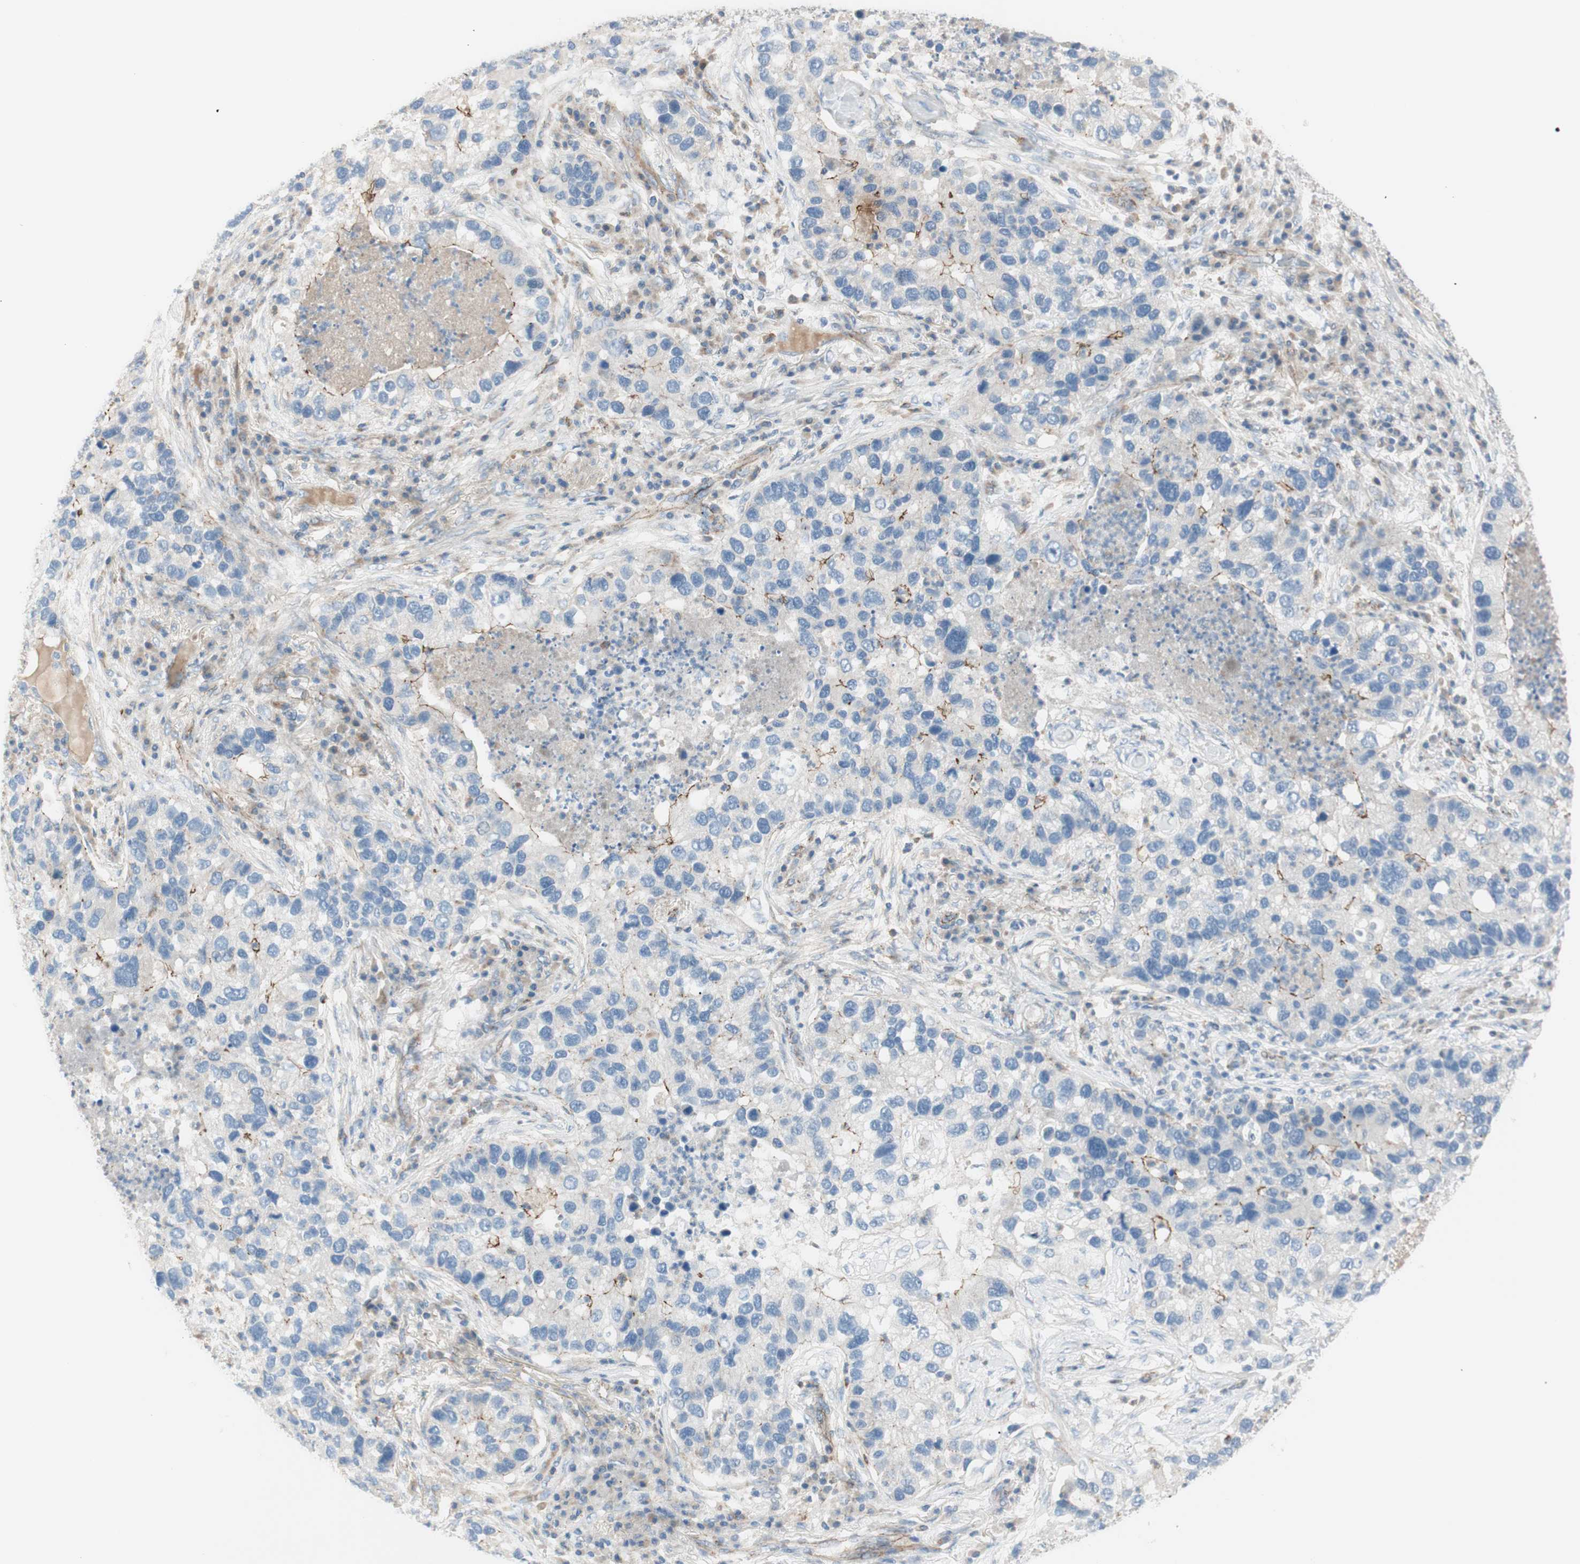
{"staining": {"intensity": "negative", "quantity": "none", "location": "none"}, "tissue": "lung cancer", "cell_type": "Tumor cells", "image_type": "cancer", "snomed": [{"axis": "morphology", "description": "Normal tissue, NOS"}, {"axis": "morphology", "description": "Adenocarcinoma, NOS"}, {"axis": "topography", "description": "Bronchus"}, {"axis": "topography", "description": "Lung"}], "caption": "The image displays no significant positivity in tumor cells of adenocarcinoma (lung).", "gene": "TJP1", "patient": {"sex": "male", "age": 54}}